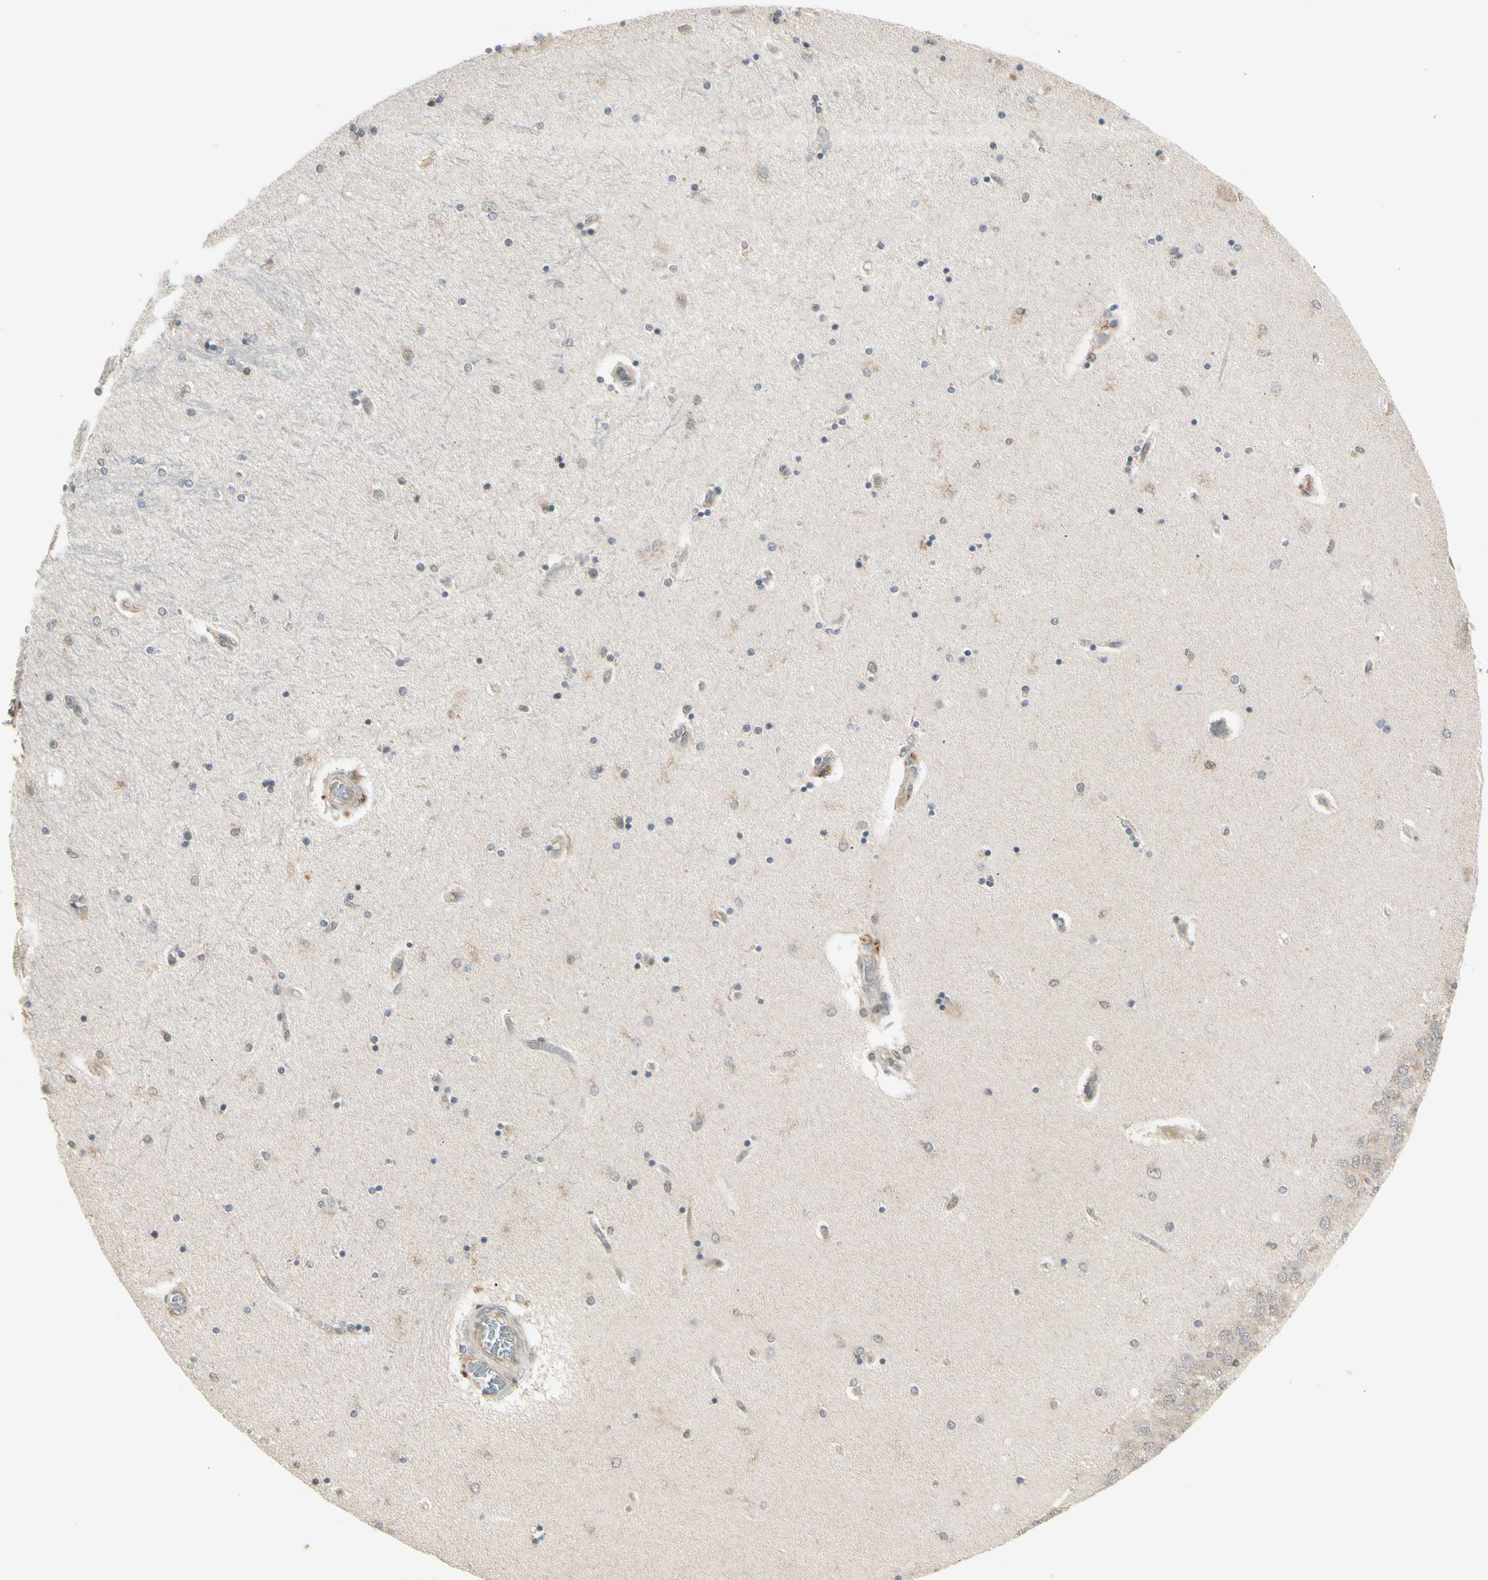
{"staining": {"intensity": "weak", "quantity": "<25%", "location": "cytoplasmic/membranous"}, "tissue": "hippocampus", "cell_type": "Glial cells", "image_type": "normal", "snomed": [{"axis": "morphology", "description": "Normal tissue, NOS"}, {"axis": "topography", "description": "Hippocampus"}], "caption": "IHC of normal human hippocampus demonstrates no positivity in glial cells.", "gene": "SVBP", "patient": {"sex": "female", "age": 54}}